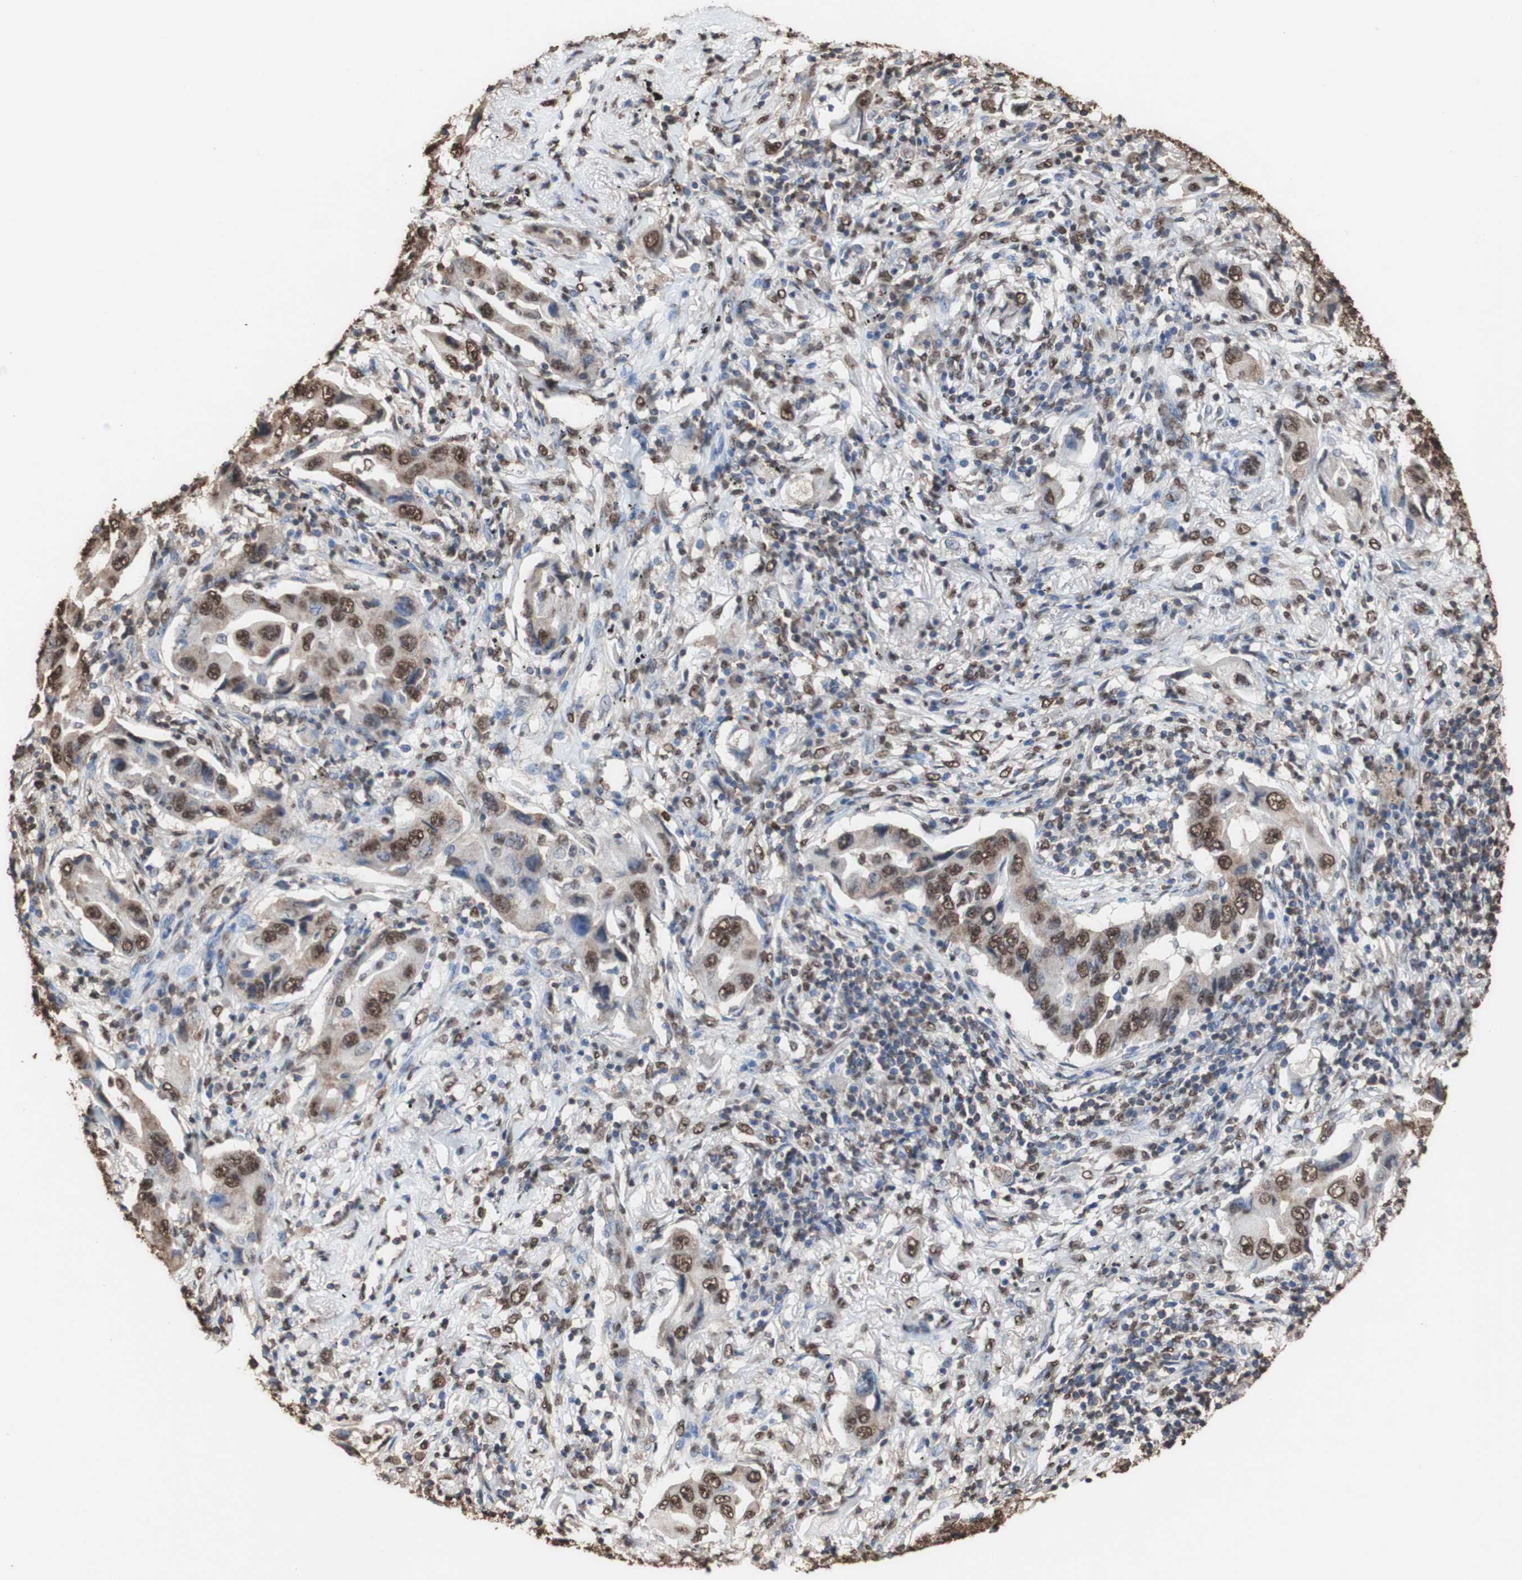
{"staining": {"intensity": "strong", "quantity": ">75%", "location": "cytoplasmic/membranous,nuclear"}, "tissue": "lung cancer", "cell_type": "Tumor cells", "image_type": "cancer", "snomed": [{"axis": "morphology", "description": "Adenocarcinoma, NOS"}, {"axis": "topography", "description": "Lung"}], "caption": "The image exhibits immunohistochemical staining of lung cancer. There is strong cytoplasmic/membranous and nuclear positivity is identified in about >75% of tumor cells.", "gene": "PIDD1", "patient": {"sex": "female", "age": 65}}